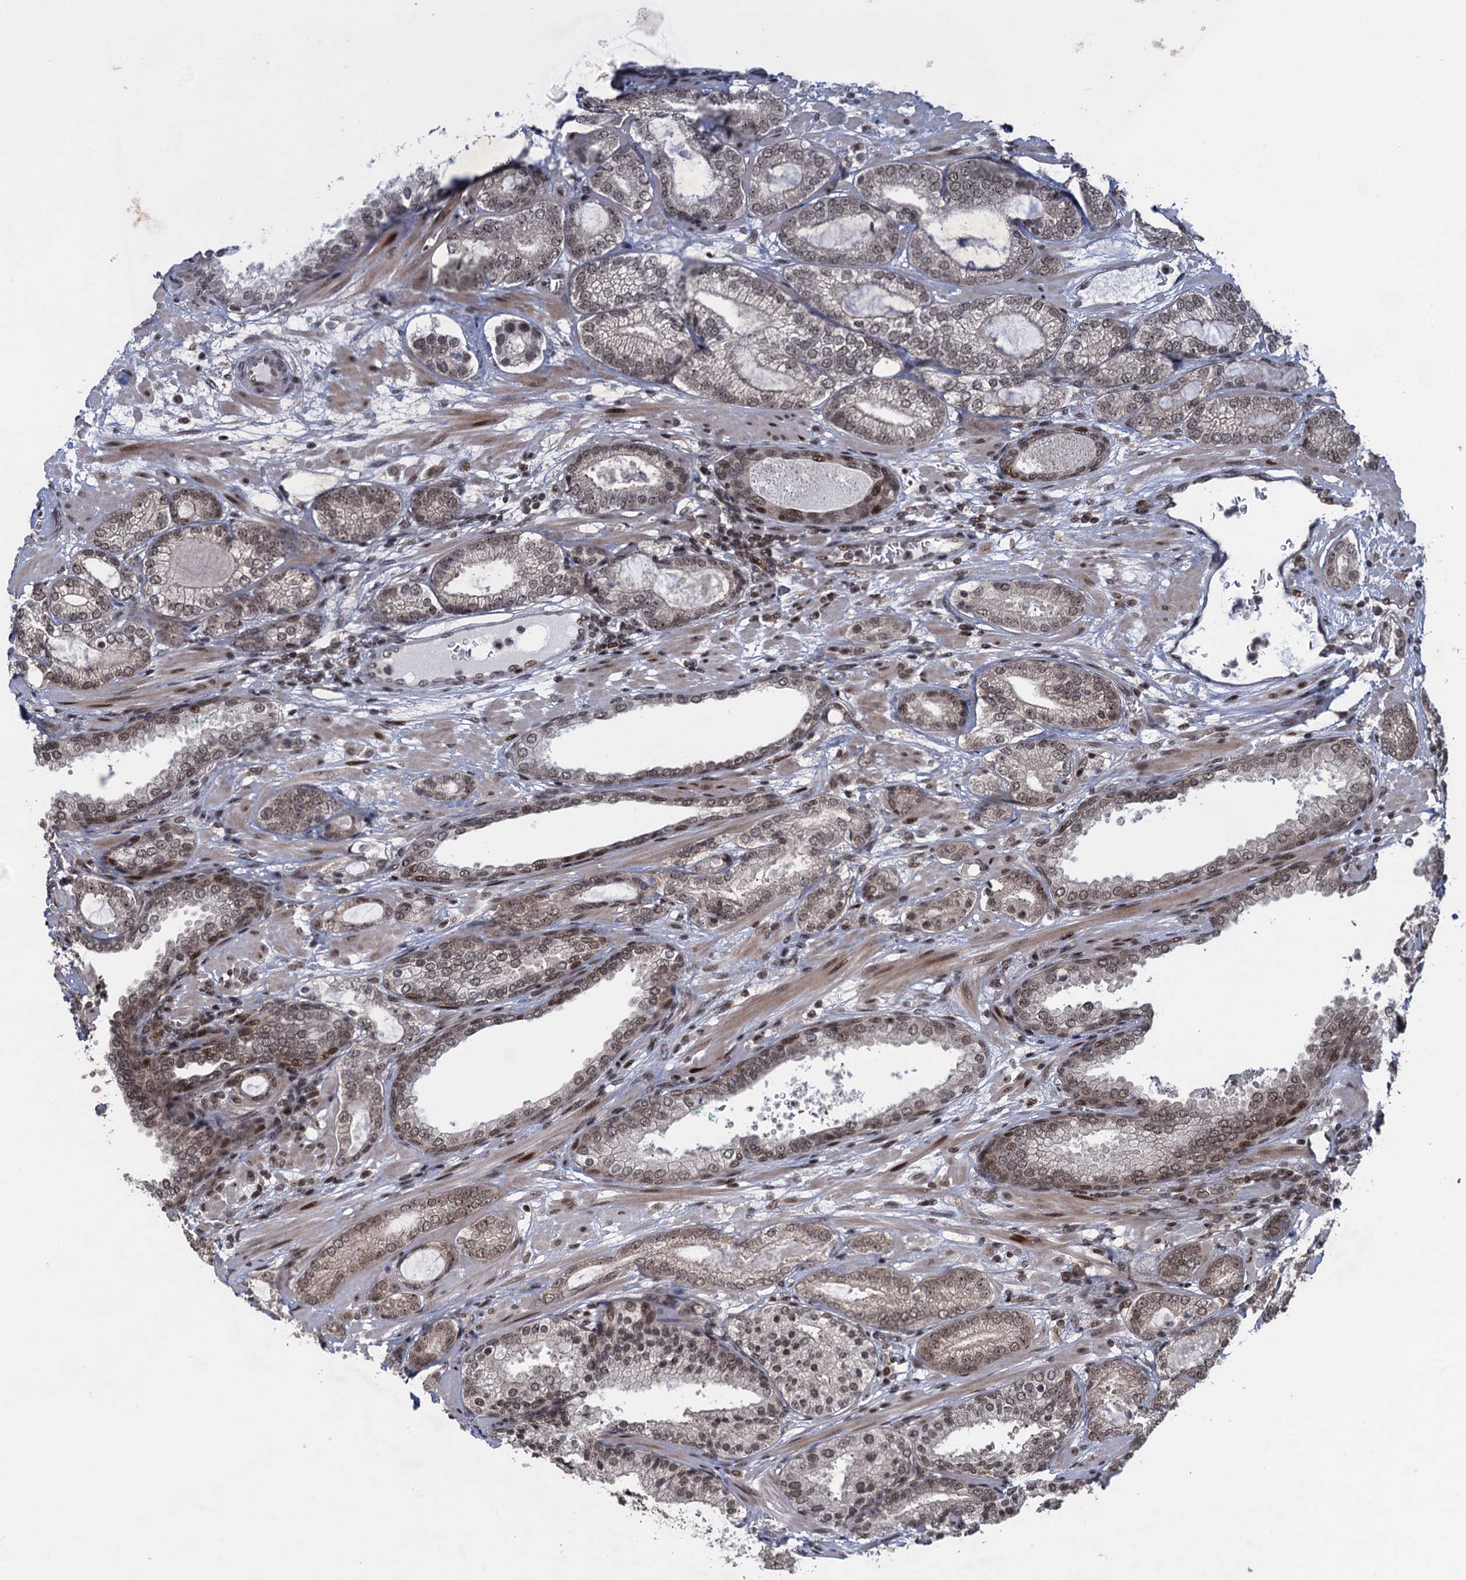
{"staining": {"intensity": "weak", "quantity": ">75%", "location": "nuclear"}, "tissue": "prostate cancer", "cell_type": "Tumor cells", "image_type": "cancer", "snomed": [{"axis": "morphology", "description": "Adenocarcinoma, High grade"}, {"axis": "topography", "description": "Prostate"}], "caption": "High-grade adenocarcinoma (prostate) was stained to show a protein in brown. There is low levels of weak nuclear staining in approximately >75% of tumor cells. (DAB (3,3'-diaminobenzidine) IHC with brightfield microscopy, high magnification).", "gene": "ZNF169", "patient": {"sex": "male", "age": 60}}